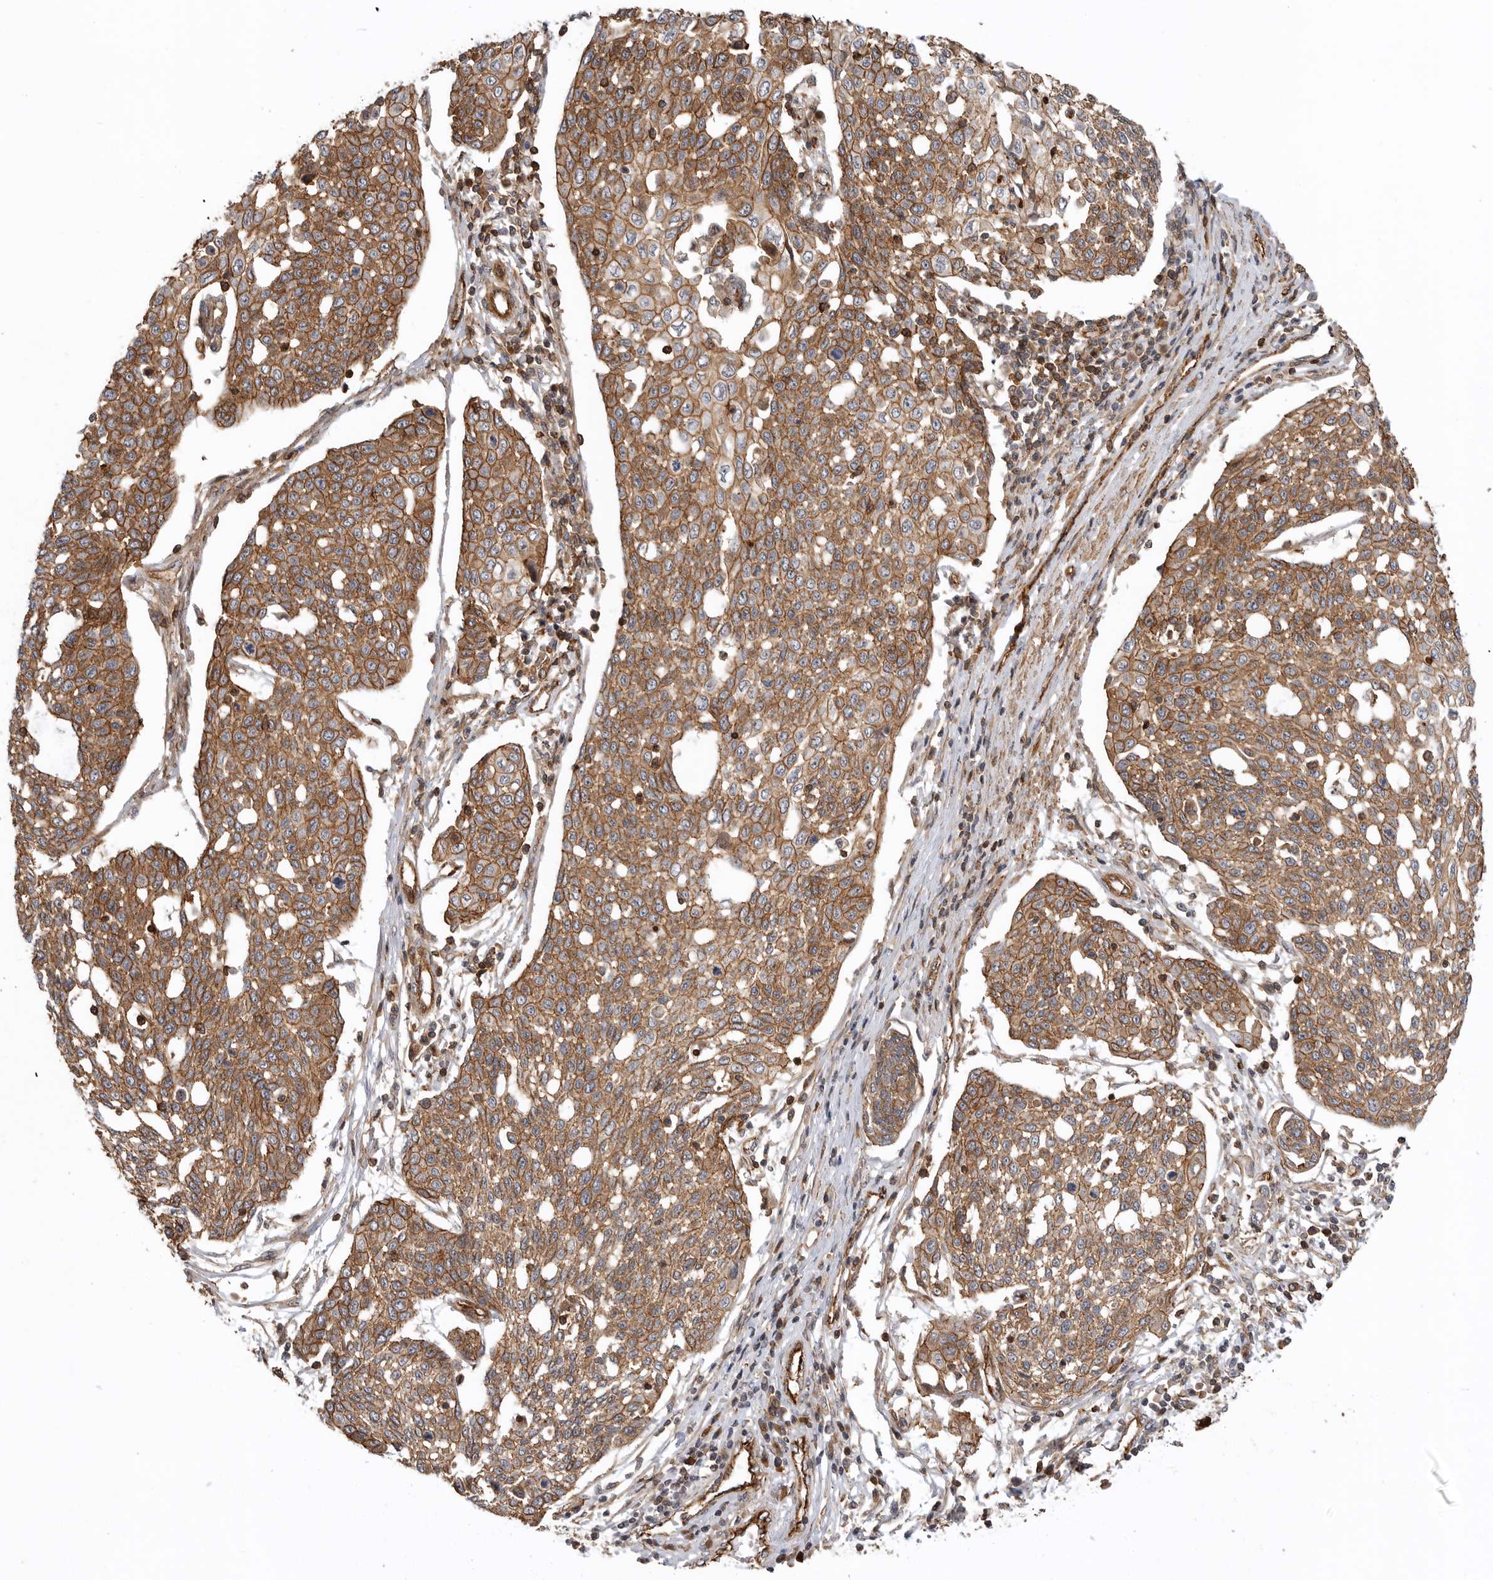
{"staining": {"intensity": "moderate", "quantity": ">75%", "location": "cytoplasmic/membranous"}, "tissue": "cervical cancer", "cell_type": "Tumor cells", "image_type": "cancer", "snomed": [{"axis": "morphology", "description": "Squamous cell carcinoma, NOS"}, {"axis": "topography", "description": "Cervix"}], "caption": "Protein staining of cervical cancer tissue displays moderate cytoplasmic/membranous staining in approximately >75% of tumor cells.", "gene": "GPATCH2", "patient": {"sex": "female", "age": 34}}